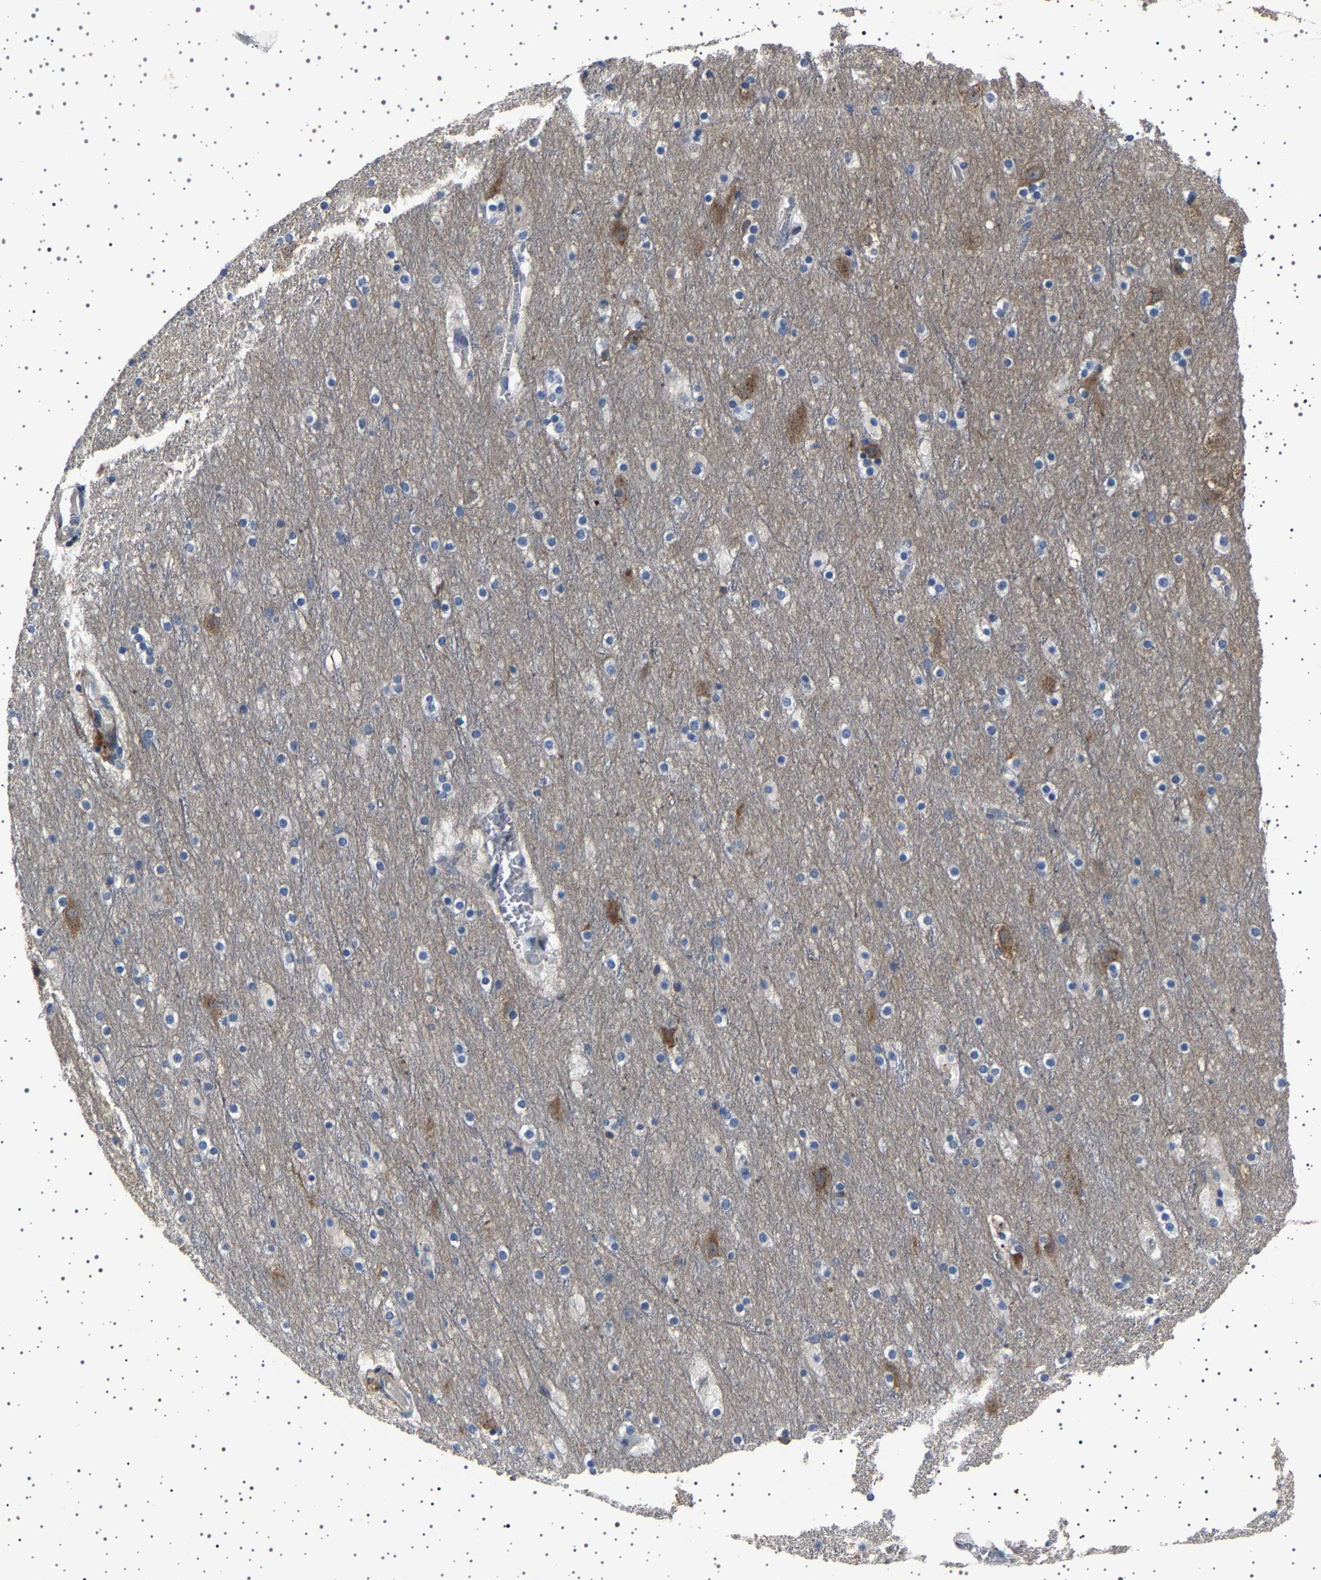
{"staining": {"intensity": "weak", "quantity": ">75%", "location": "cytoplasmic/membranous"}, "tissue": "cerebral cortex", "cell_type": "Endothelial cells", "image_type": "normal", "snomed": [{"axis": "morphology", "description": "Normal tissue, NOS"}, {"axis": "topography", "description": "Cerebral cortex"}], "caption": "Immunohistochemical staining of unremarkable human cerebral cortex displays low levels of weak cytoplasmic/membranous positivity in about >75% of endothelial cells. (DAB IHC, brown staining for protein, blue staining for nuclei).", "gene": "PAK5", "patient": {"sex": "male", "age": 45}}